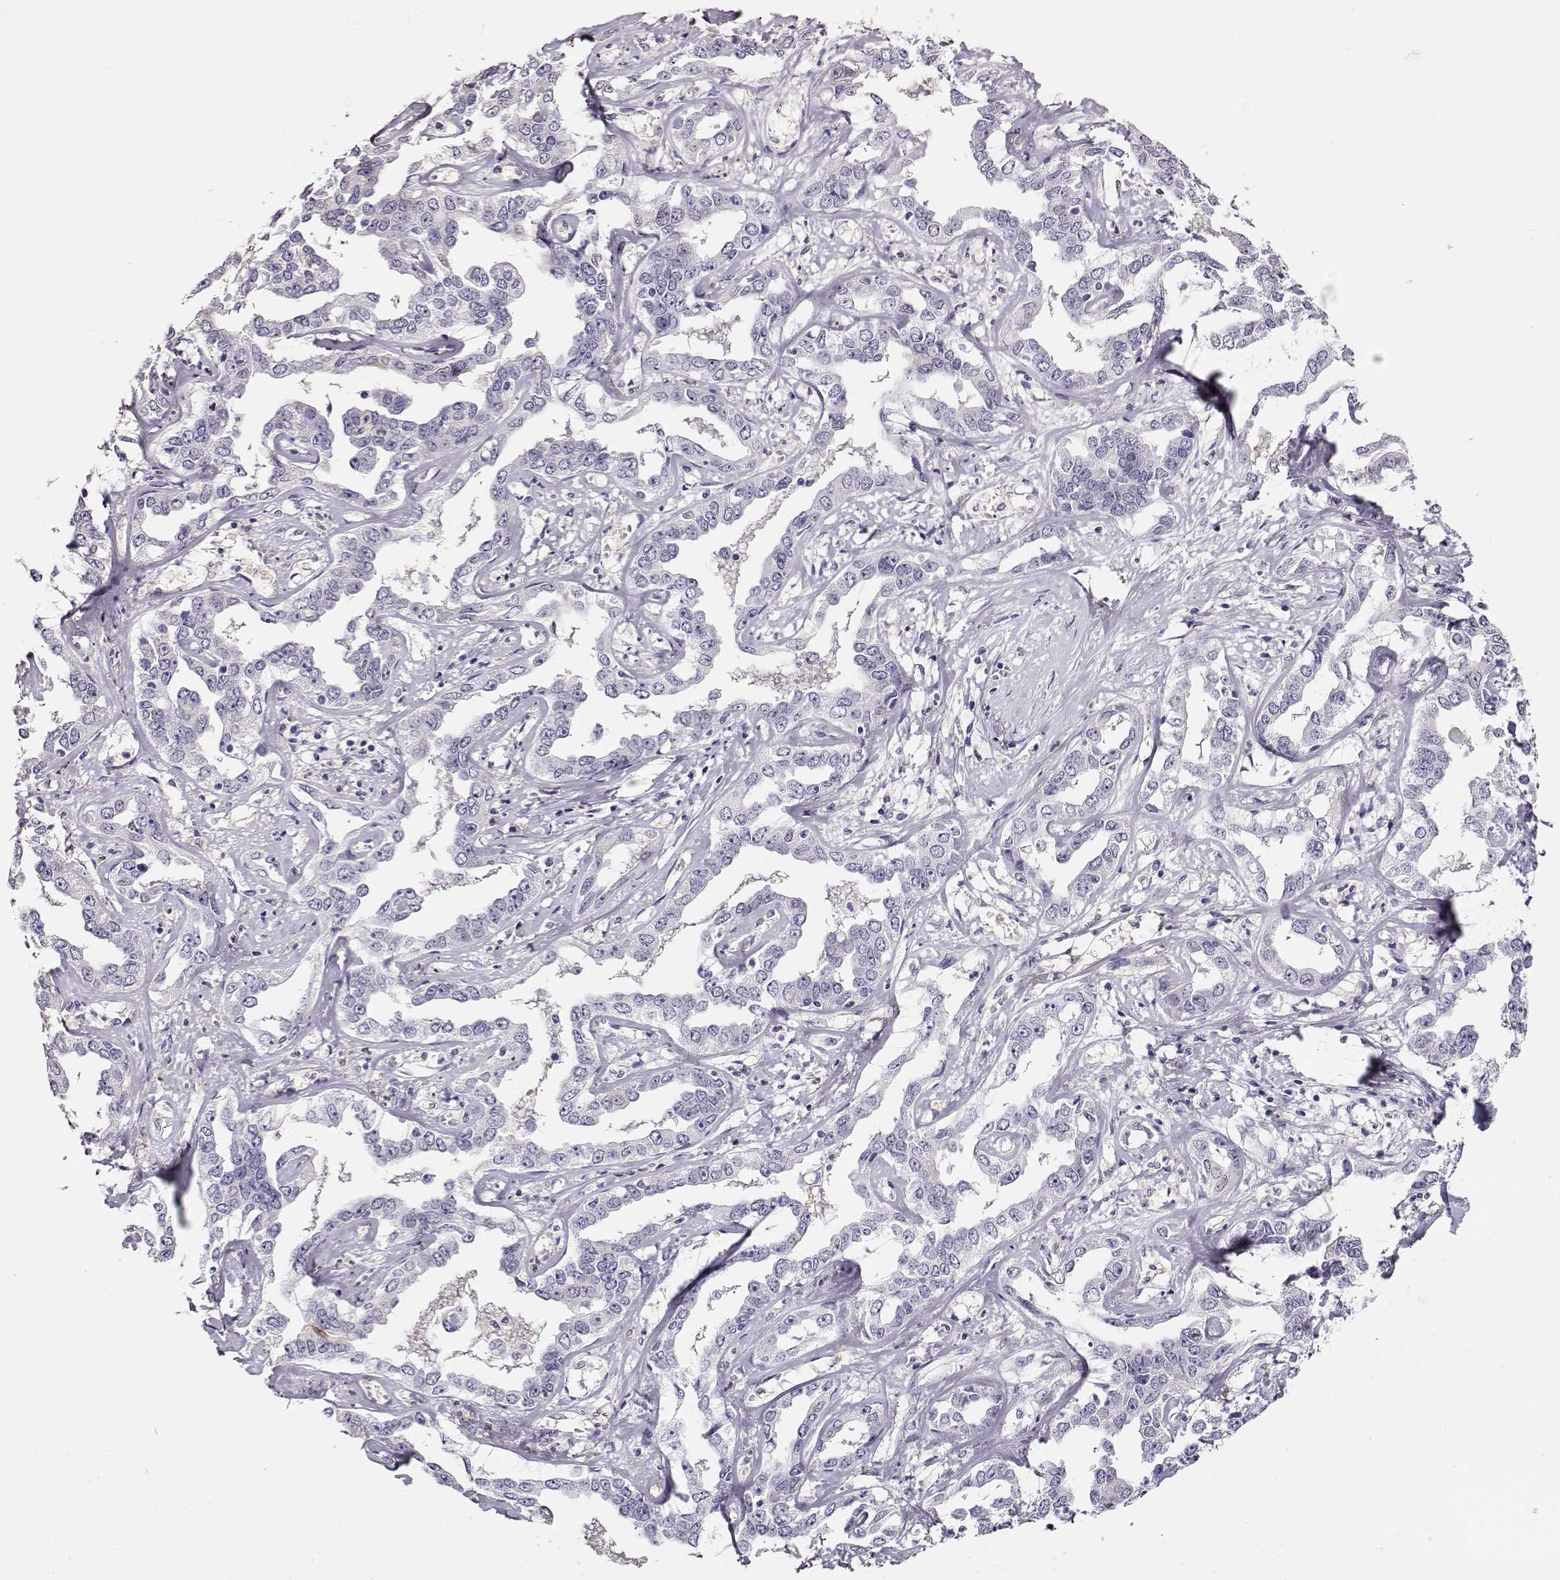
{"staining": {"intensity": "negative", "quantity": "none", "location": "none"}, "tissue": "liver cancer", "cell_type": "Tumor cells", "image_type": "cancer", "snomed": [{"axis": "morphology", "description": "Cholangiocarcinoma"}, {"axis": "topography", "description": "Liver"}], "caption": "Tumor cells are negative for protein expression in human liver cholangiocarcinoma. Brightfield microscopy of immunohistochemistry (IHC) stained with DAB (brown) and hematoxylin (blue), captured at high magnification.", "gene": "CCR8", "patient": {"sex": "male", "age": 59}}